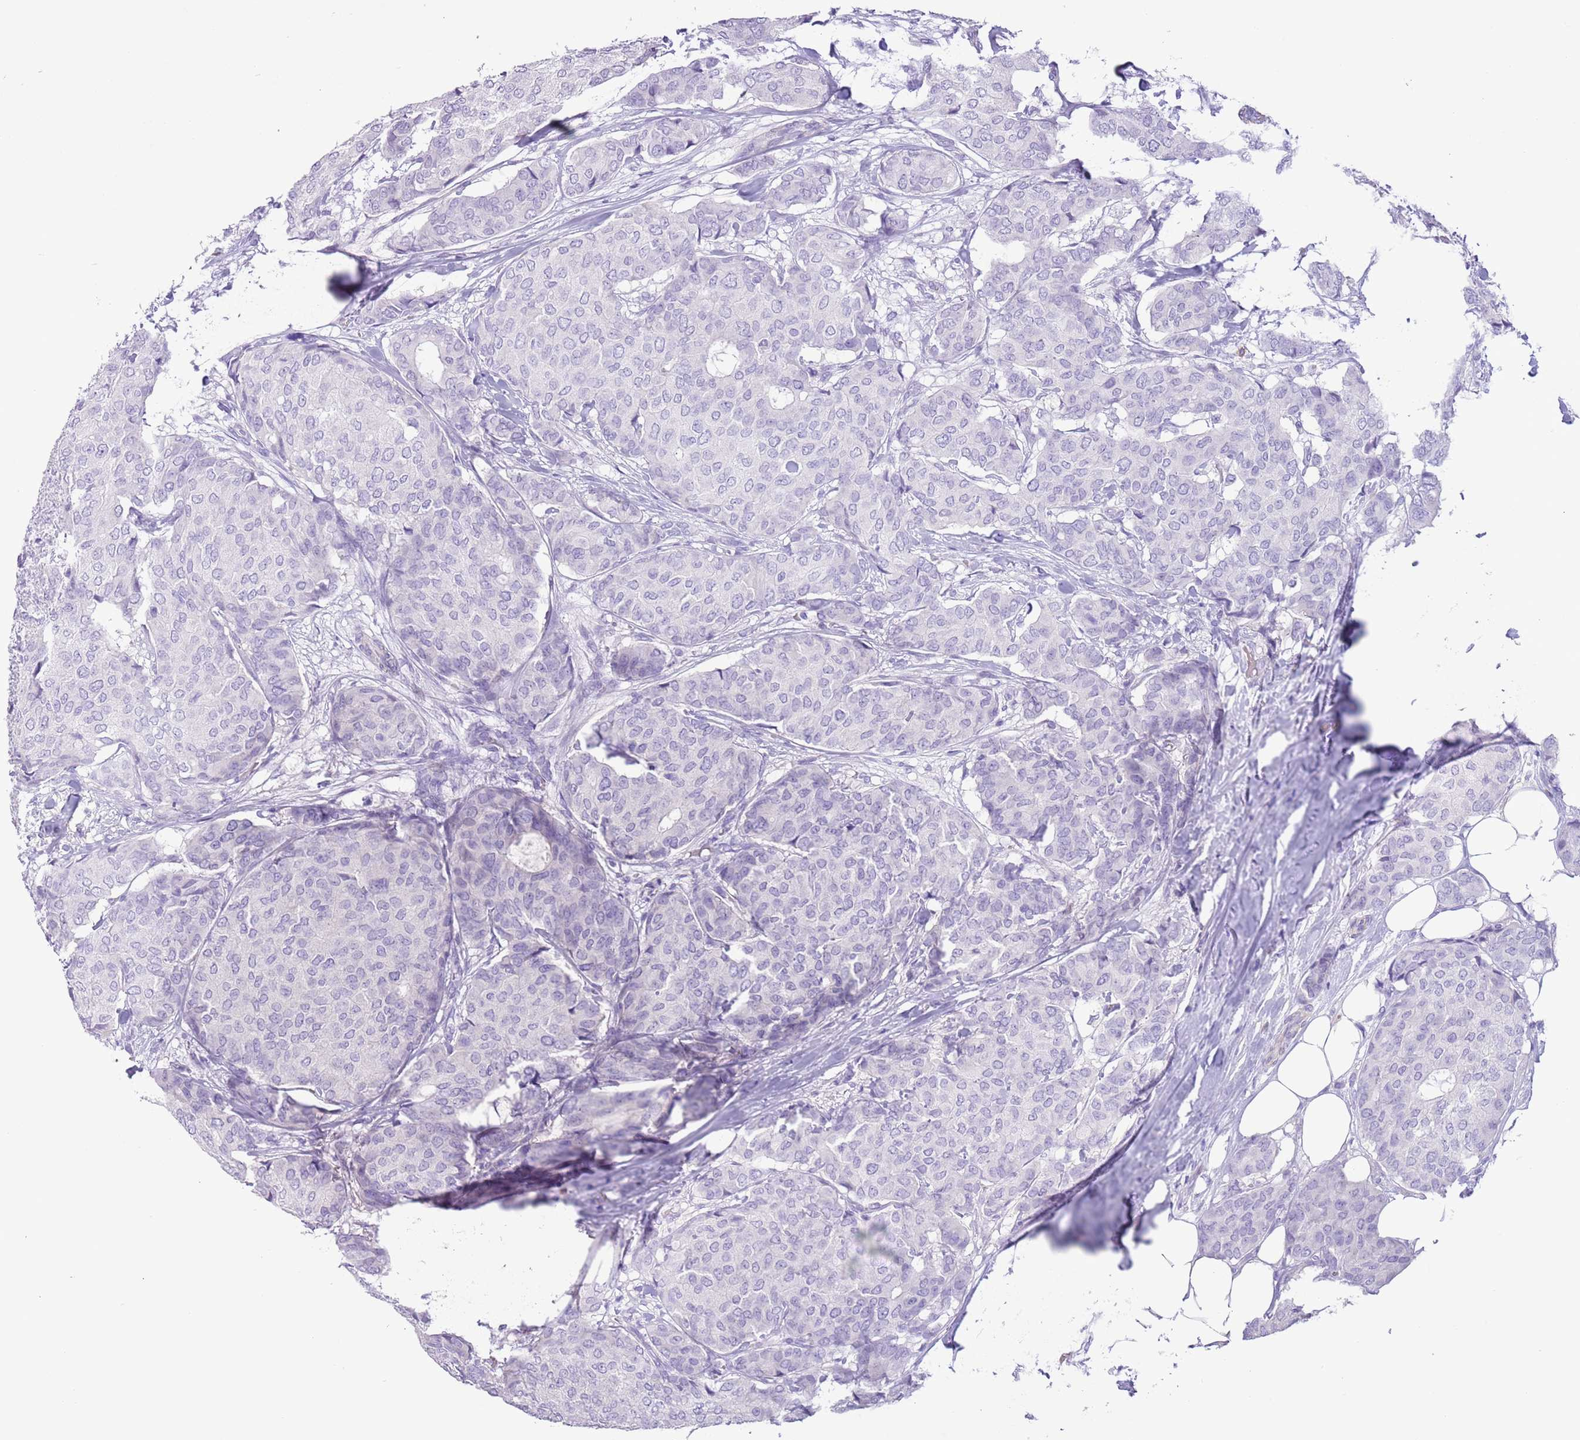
{"staining": {"intensity": "negative", "quantity": "none", "location": "none"}, "tissue": "breast cancer", "cell_type": "Tumor cells", "image_type": "cancer", "snomed": [{"axis": "morphology", "description": "Duct carcinoma"}, {"axis": "topography", "description": "Breast"}], "caption": "Protein analysis of breast cancer (intraductal carcinoma) reveals no significant positivity in tumor cells.", "gene": "SLC7A14", "patient": {"sex": "female", "age": 75}}